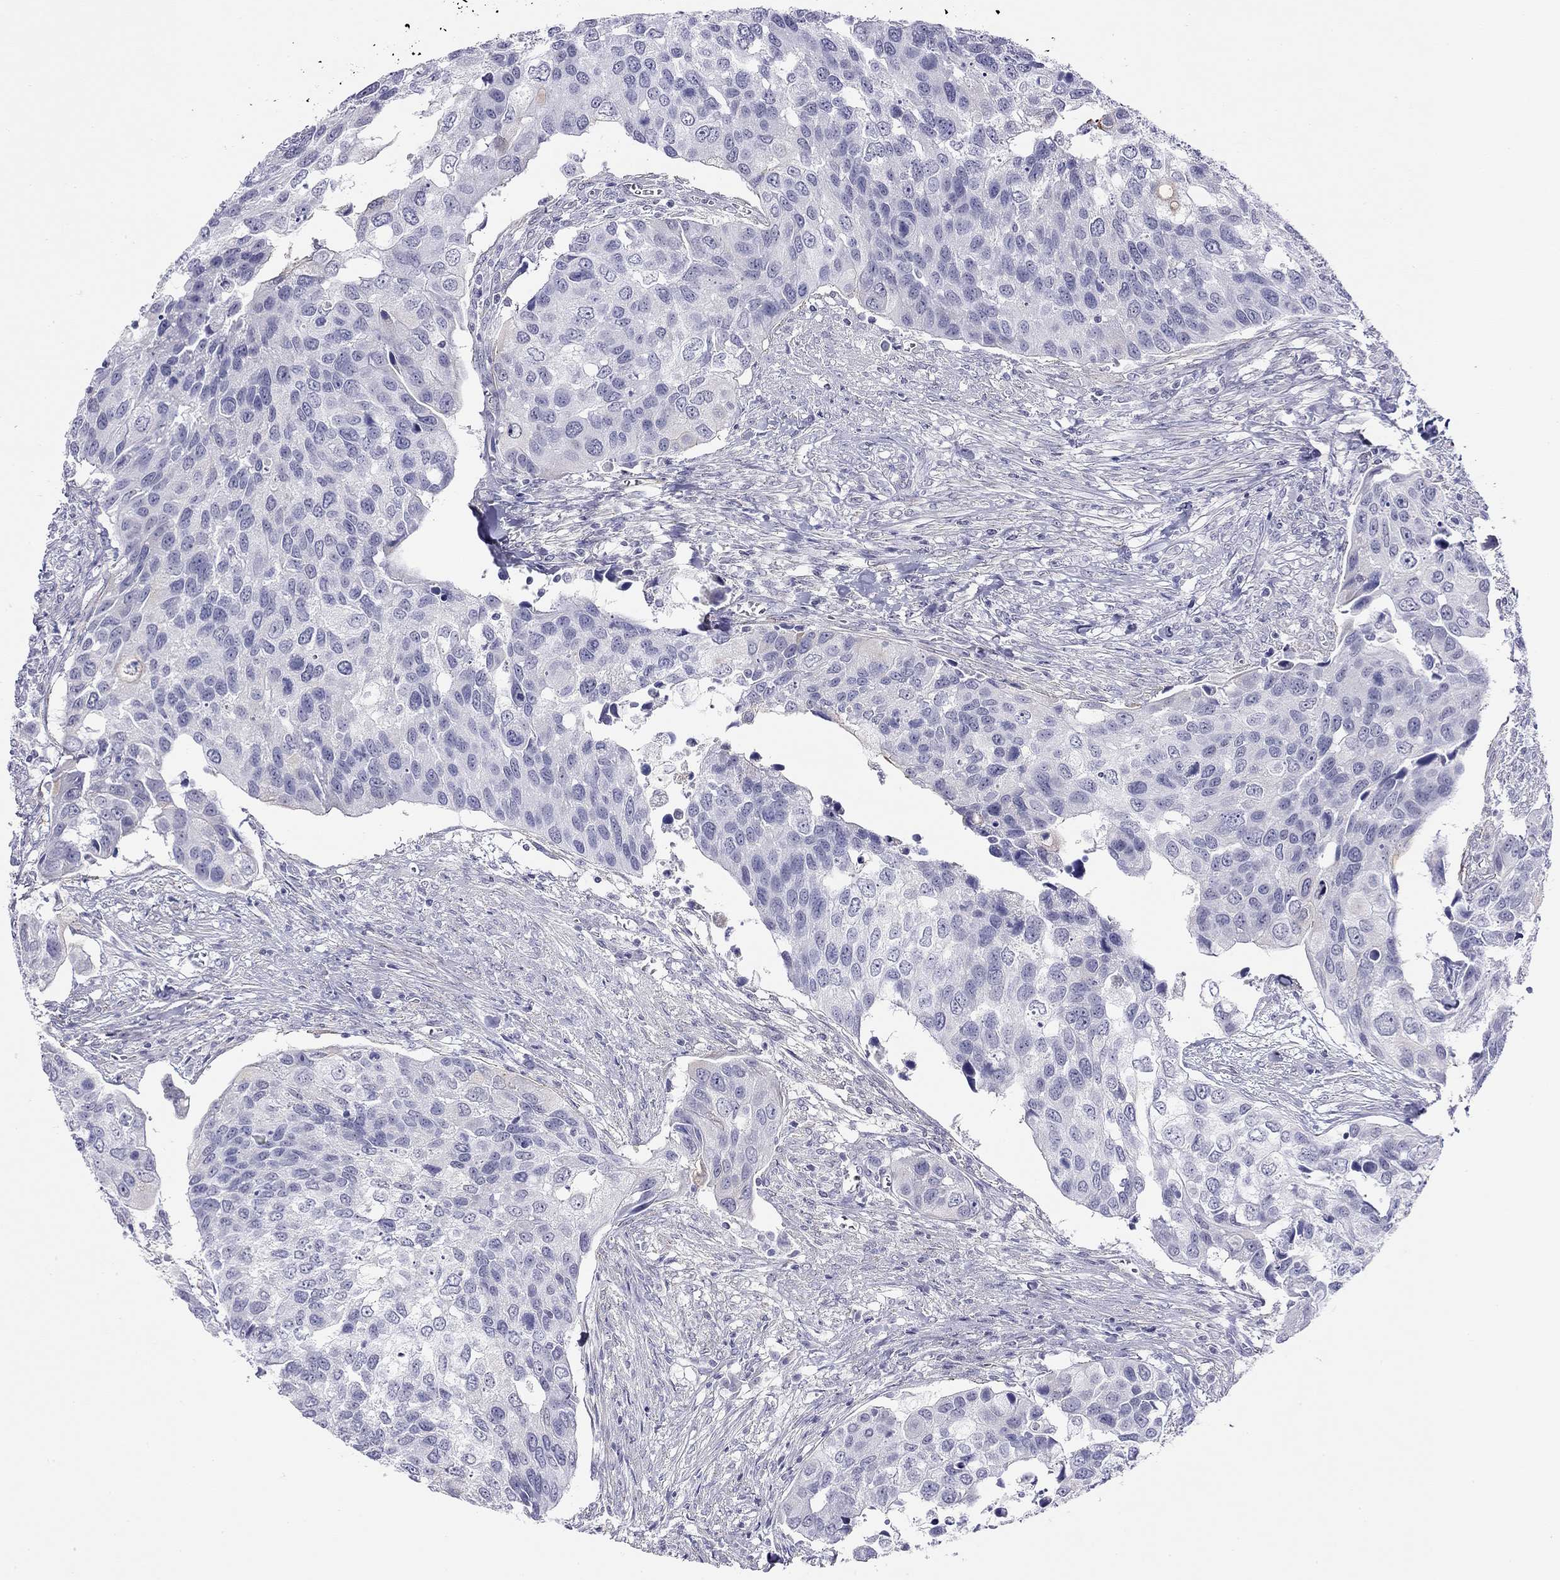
{"staining": {"intensity": "negative", "quantity": "none", "location": "none"}, "tissue": "urothelial cancer", "cell_type": "Tumor cells", "image_type": "cancer", "snomed": [{"axis": "morphology", "description": "Urothelial carcinoma, High grade"}, {"axis": "topography", "description": "Urinary bladder"}], "caption": "Human urothelial cancer stained for a protein using IHC reveals no staining in tumor cells.", "gene": "MYMX", "patient": {"sex": "male", "age": 60}}